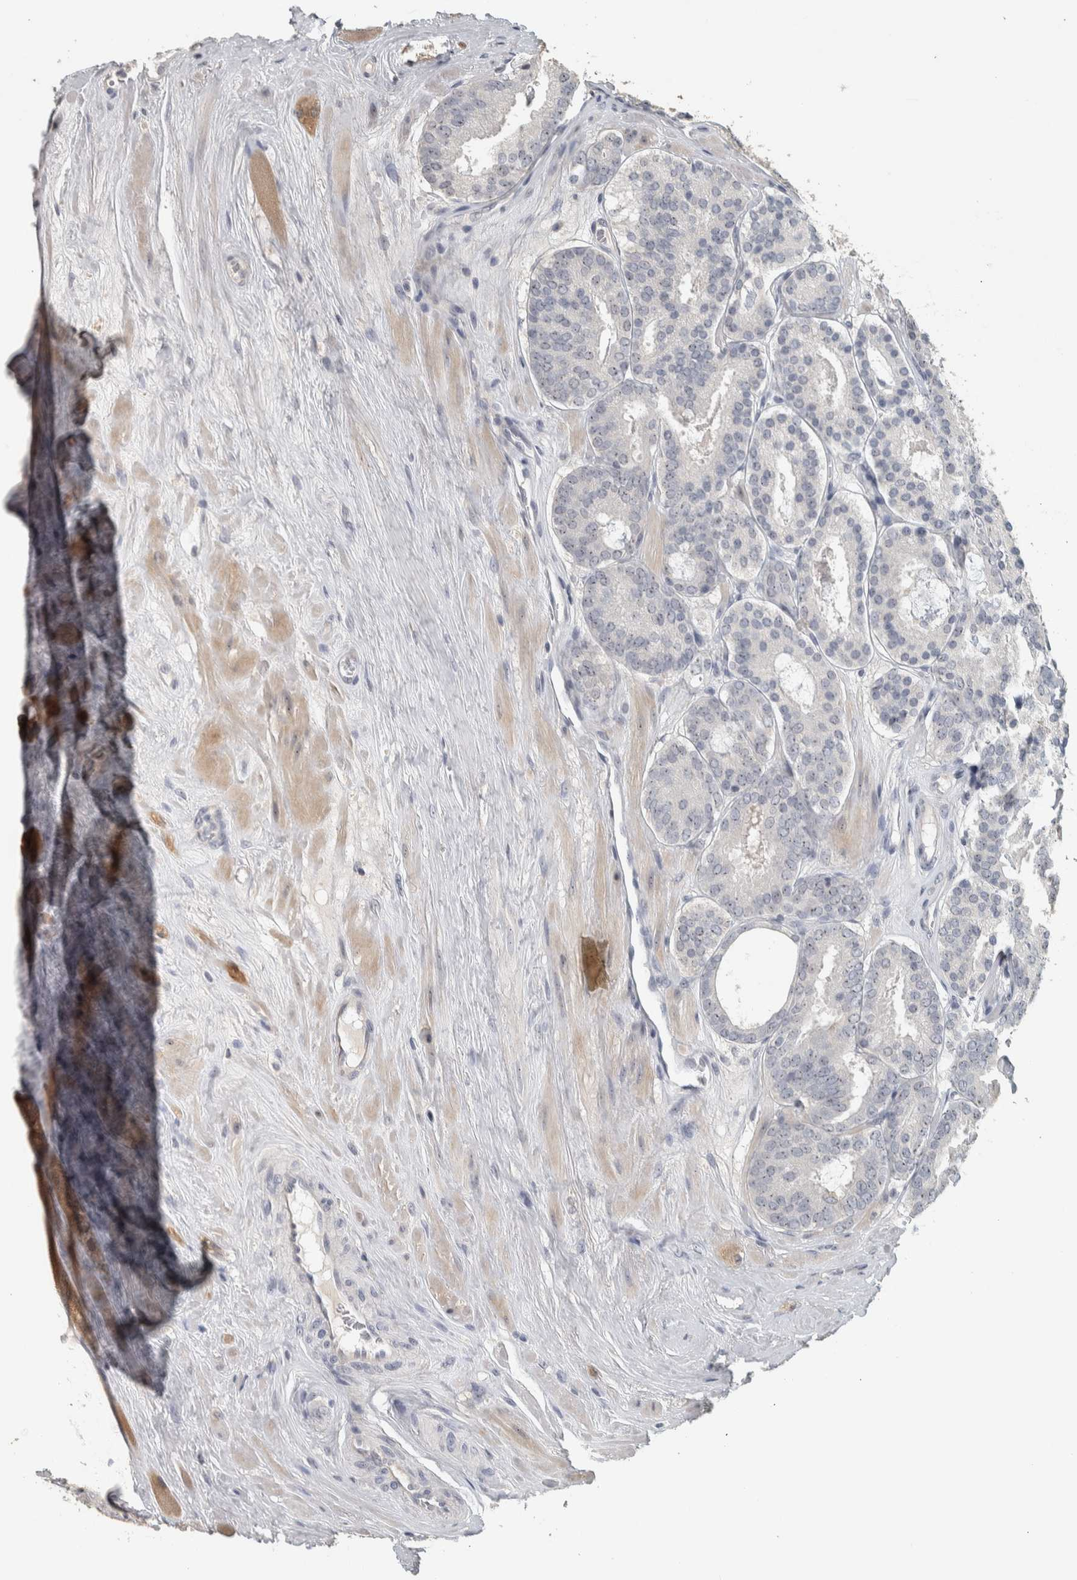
{"staining": {"intensity": "weak", "quantity": "25%-75%", "location": "nuclear"}, "tissue": "prostate cancer", "cell_type": "Tumor cells", "image_type": "cancer", "snomed": [{"axis": "morphology", "description": "Adenocarcinoma, Low grade"}, {"axis": "topography", "description": "Prostate"}], "caption": "There is low levels of weak nuclear expression in tumor cells of adenocarcinoma (low-grade) (prostate), as demonstrated by immunohistochemical staining (brown color).", "gene": "DCAF10", "patient": {"sex": "male", "age": 69}}